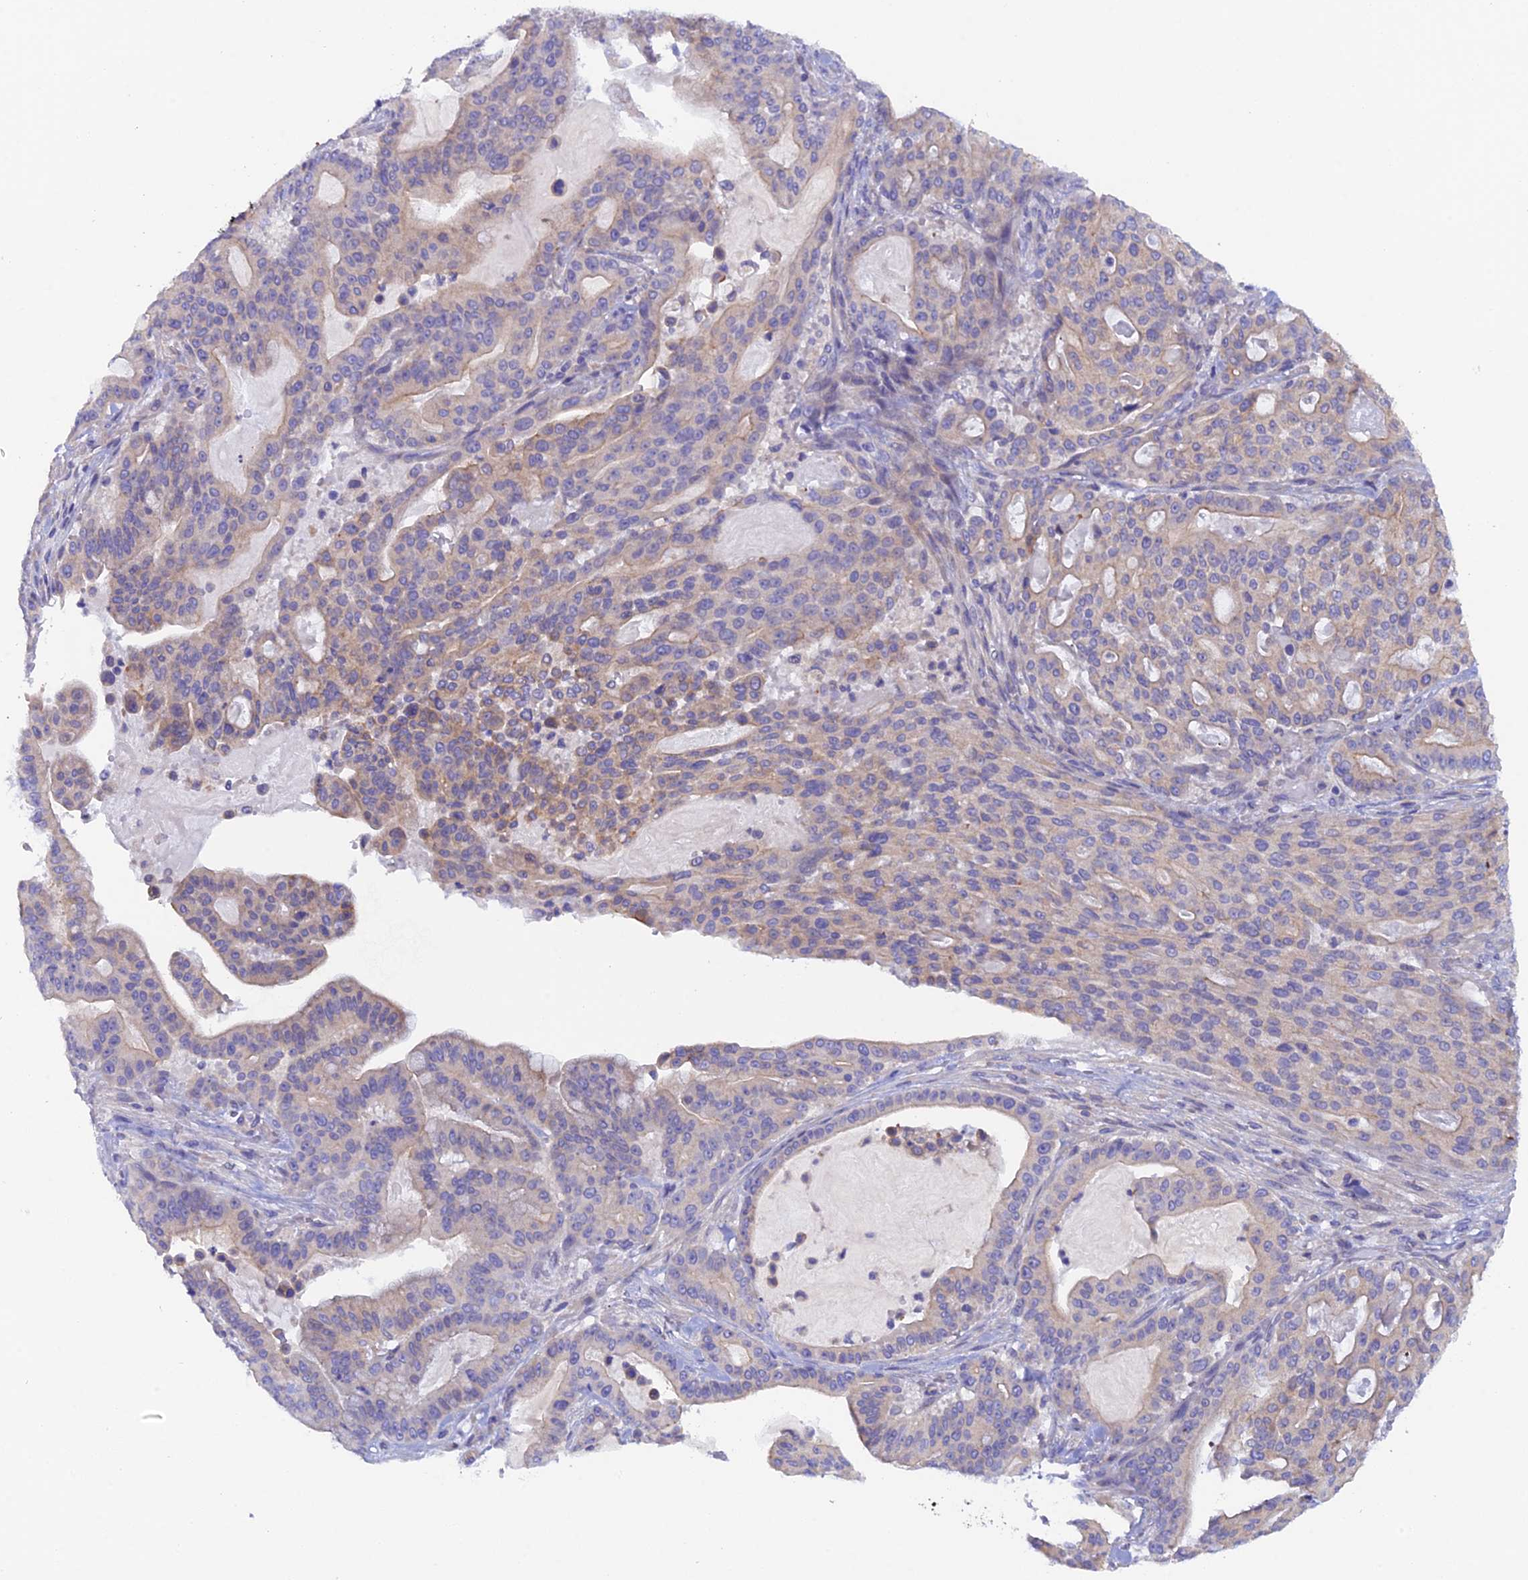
{"staining": {"intensity": "negative", "quantity": "none", "location": "none"}, "tissue": "pancreatic cancer", "cell_type": "Tumor cells", "image_type": "cancer", "snomed": [{"axis": "morphology", "description": "Adenocarcinoma, NOS"}, {"axis": "topography", "description": "Pancreas"}], "caption": "Immunohistochemistry (IHC) of human pancreatic cancer demonstrates no expression in tumor cells.", "gene": "FZR1", "patient": {"sex": "male", "age": 63}}